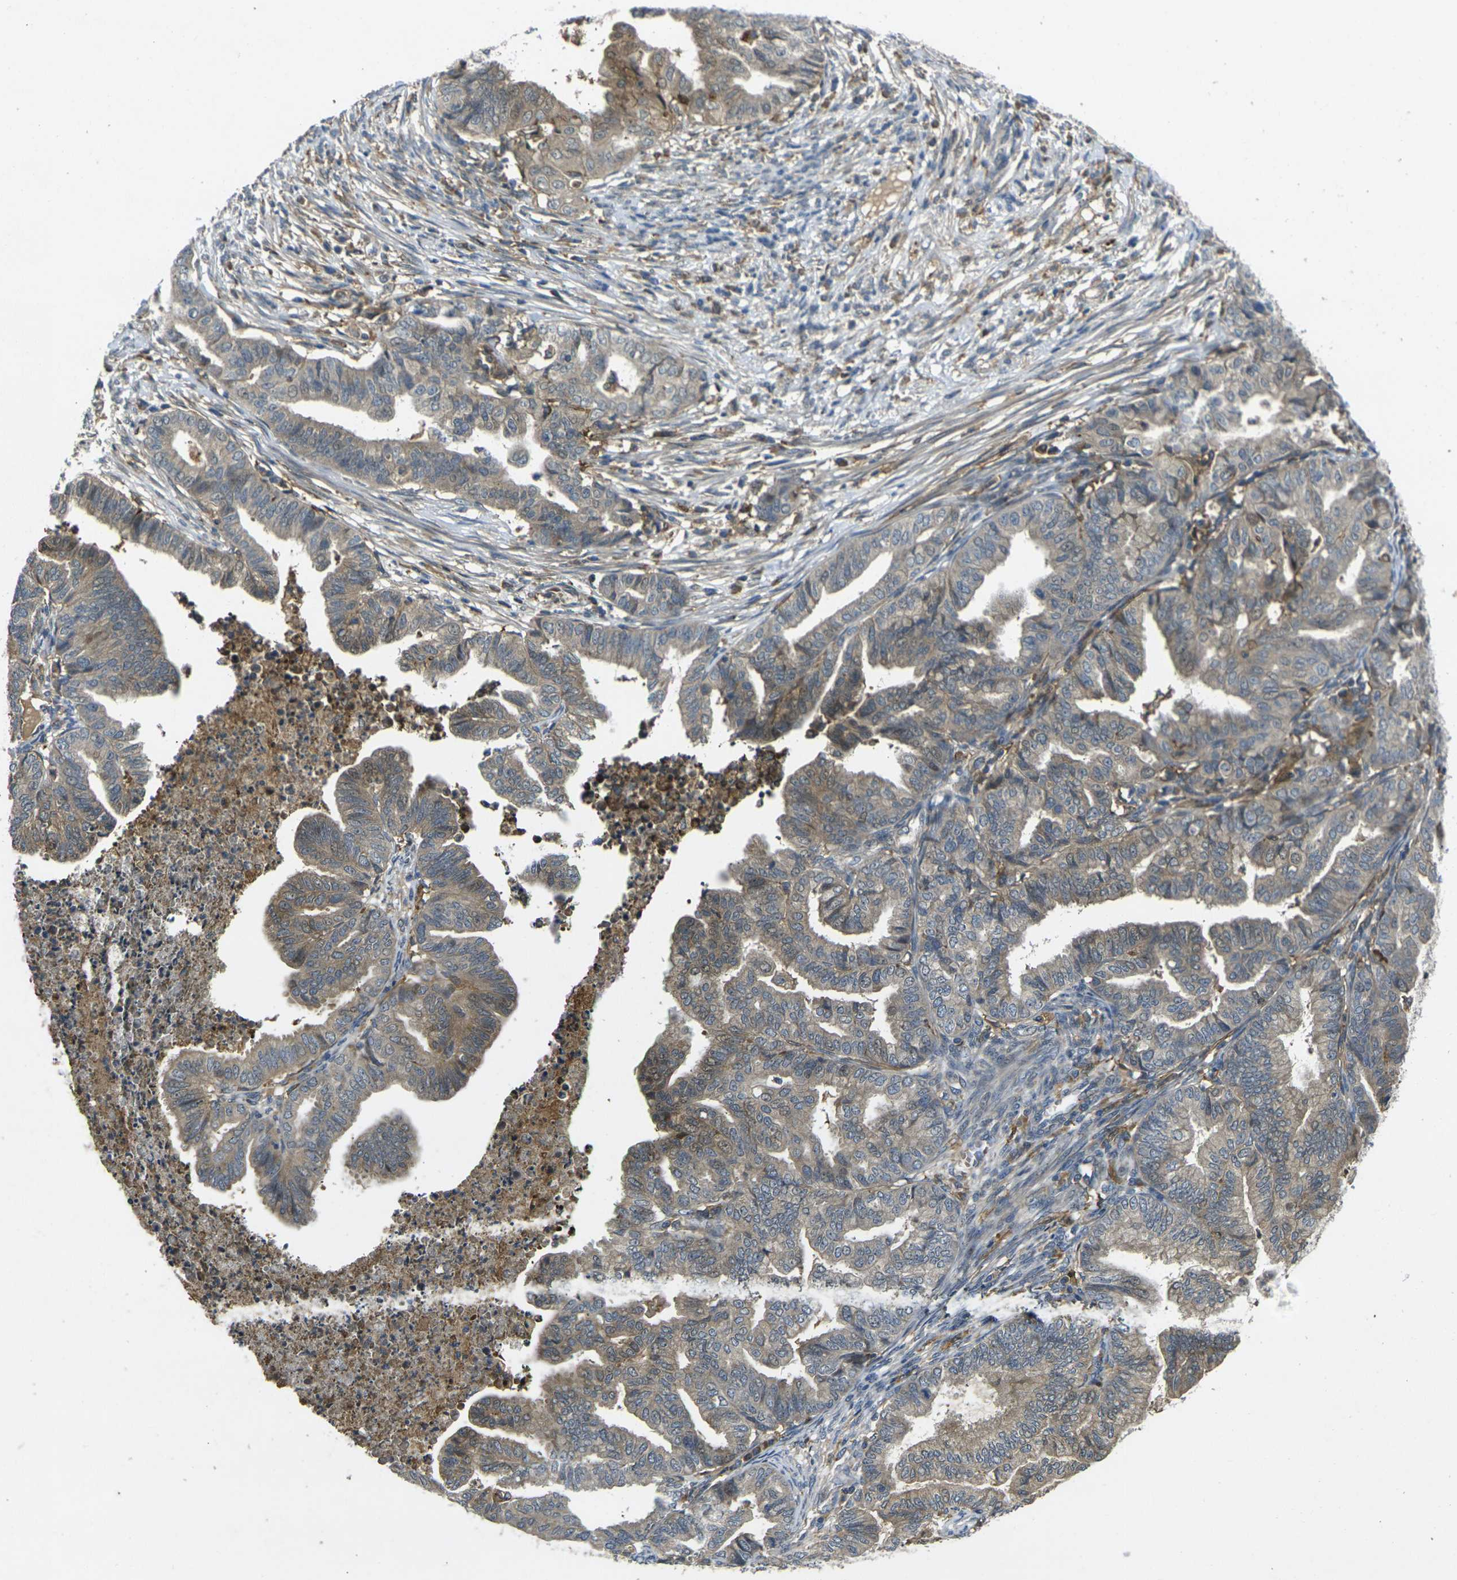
{"staining": {"intensity": "moderate", "quantity": "25%-75%", "location": "cytoplasmic/membranous"}, "tissue": "endometrial cancer", "cell_type": "Tumor cells", "image_type": "cancer", "snomed": [{"axis": "morphology", "description": "Adenocarcinoma, NOS"}, {"axis": "topography", "description": "Endometrium"}], "caption": "IHC (DAB) staining of endometrial cancer (adenocarcinoma) displays moderate cytoplasmic/membranous protein expression in about 25%-75% of tumor cells. Nuclei are stained in blue.", "gene": "PIGL", "patient": {"sex": "female", "age": 79}}